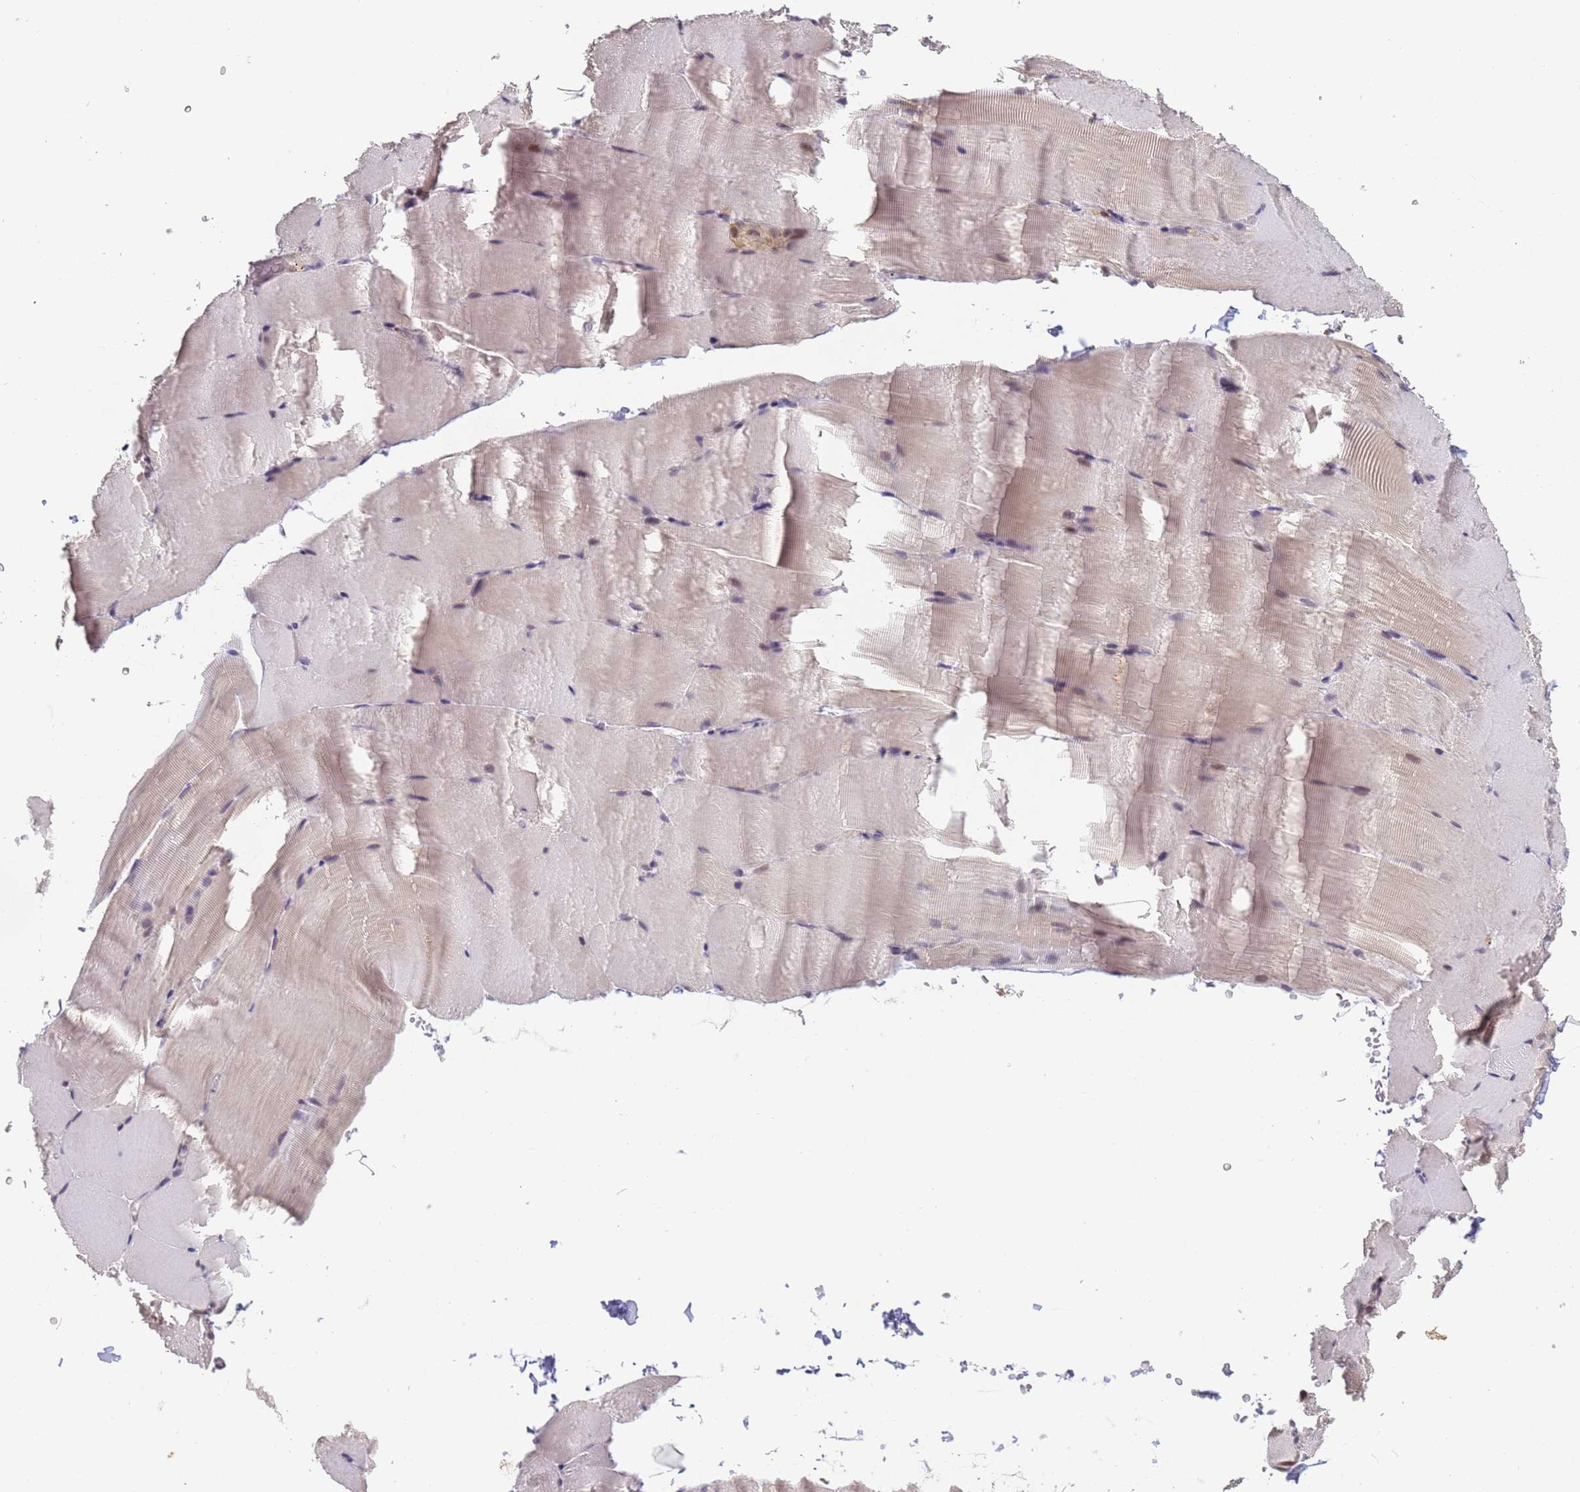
{"staining": {"intensity": "weak", "quantity": "<25%", "location": "cytoplasmic/membranous"}, "tissue": "skeletal muscle", "cell_type": "Myocytes", "image_type": "normal", "snomed": [{"axis": "morphology", "description": "Normal tissue, NOS"}, {"axis": "topography", "description": "Skeletal muscle"}, {"axis": "topography", "description": "Parathyroid gland"}], "caption": "IHC of unremarkable human skeletal muscle exhibits no expression in myocytes.", "gene": "VWA3A", "patient": {"sex": "female", "age": 37}}